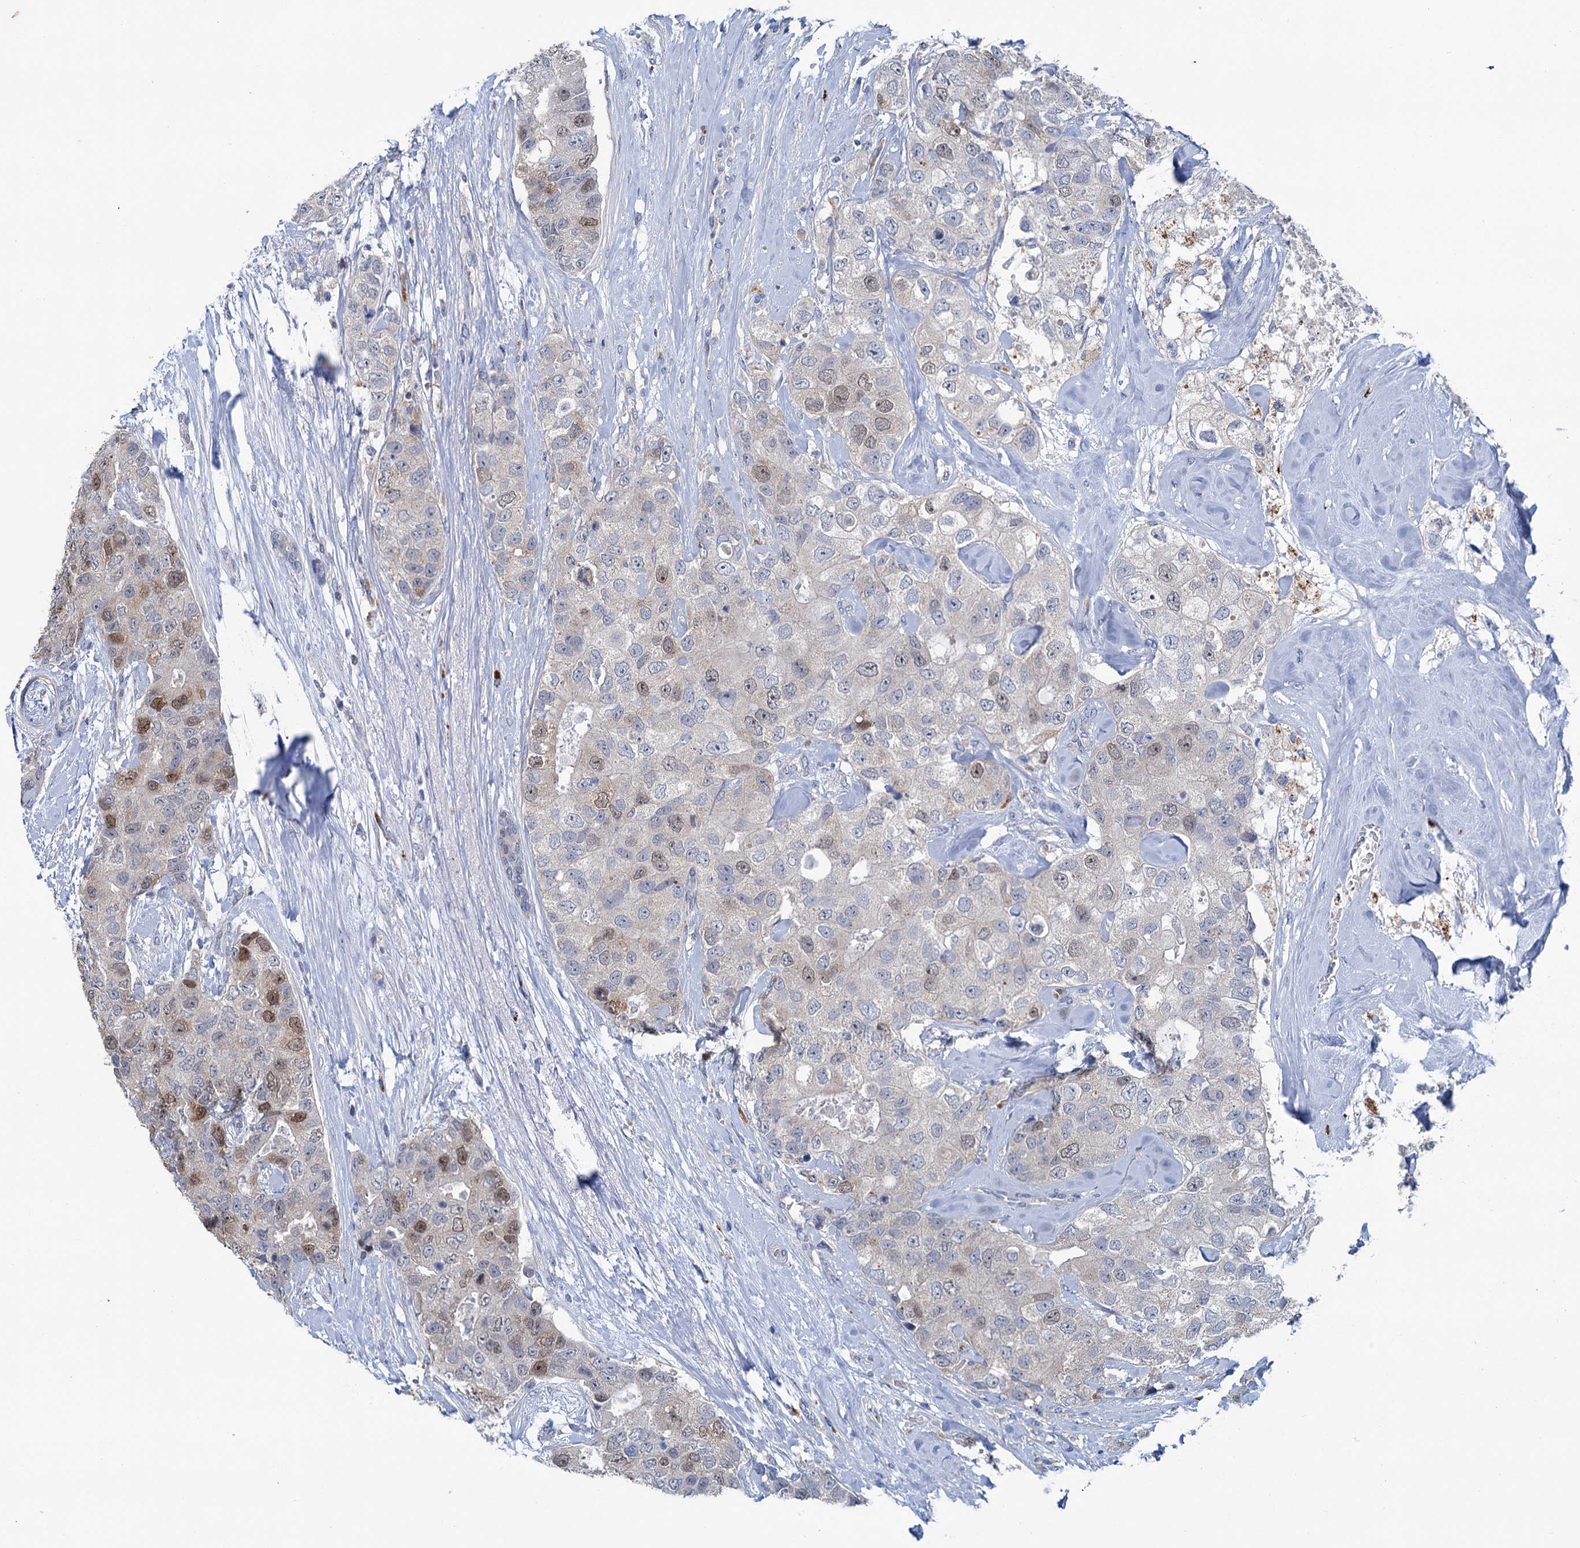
{"staining": {"intensity": "moderate", "quantity": "<25%", "location": "nuclear"}, "tissue": "breast cancer", "cell_type": "Tumor cells", "image_type": "cancer", "snomed": [{"axis": "morphology", "description": "Duct carcinoma"}, {"axis": "topography", "description": "Breast"}], "caption": "Protein expression analysis of invasive ductal carcinoma (breast) displays moderate nuclear positivity in approximately <25% of tumor cells.", "gene": "FAM111B", "patient": {"sex": "female", "age": 62}}